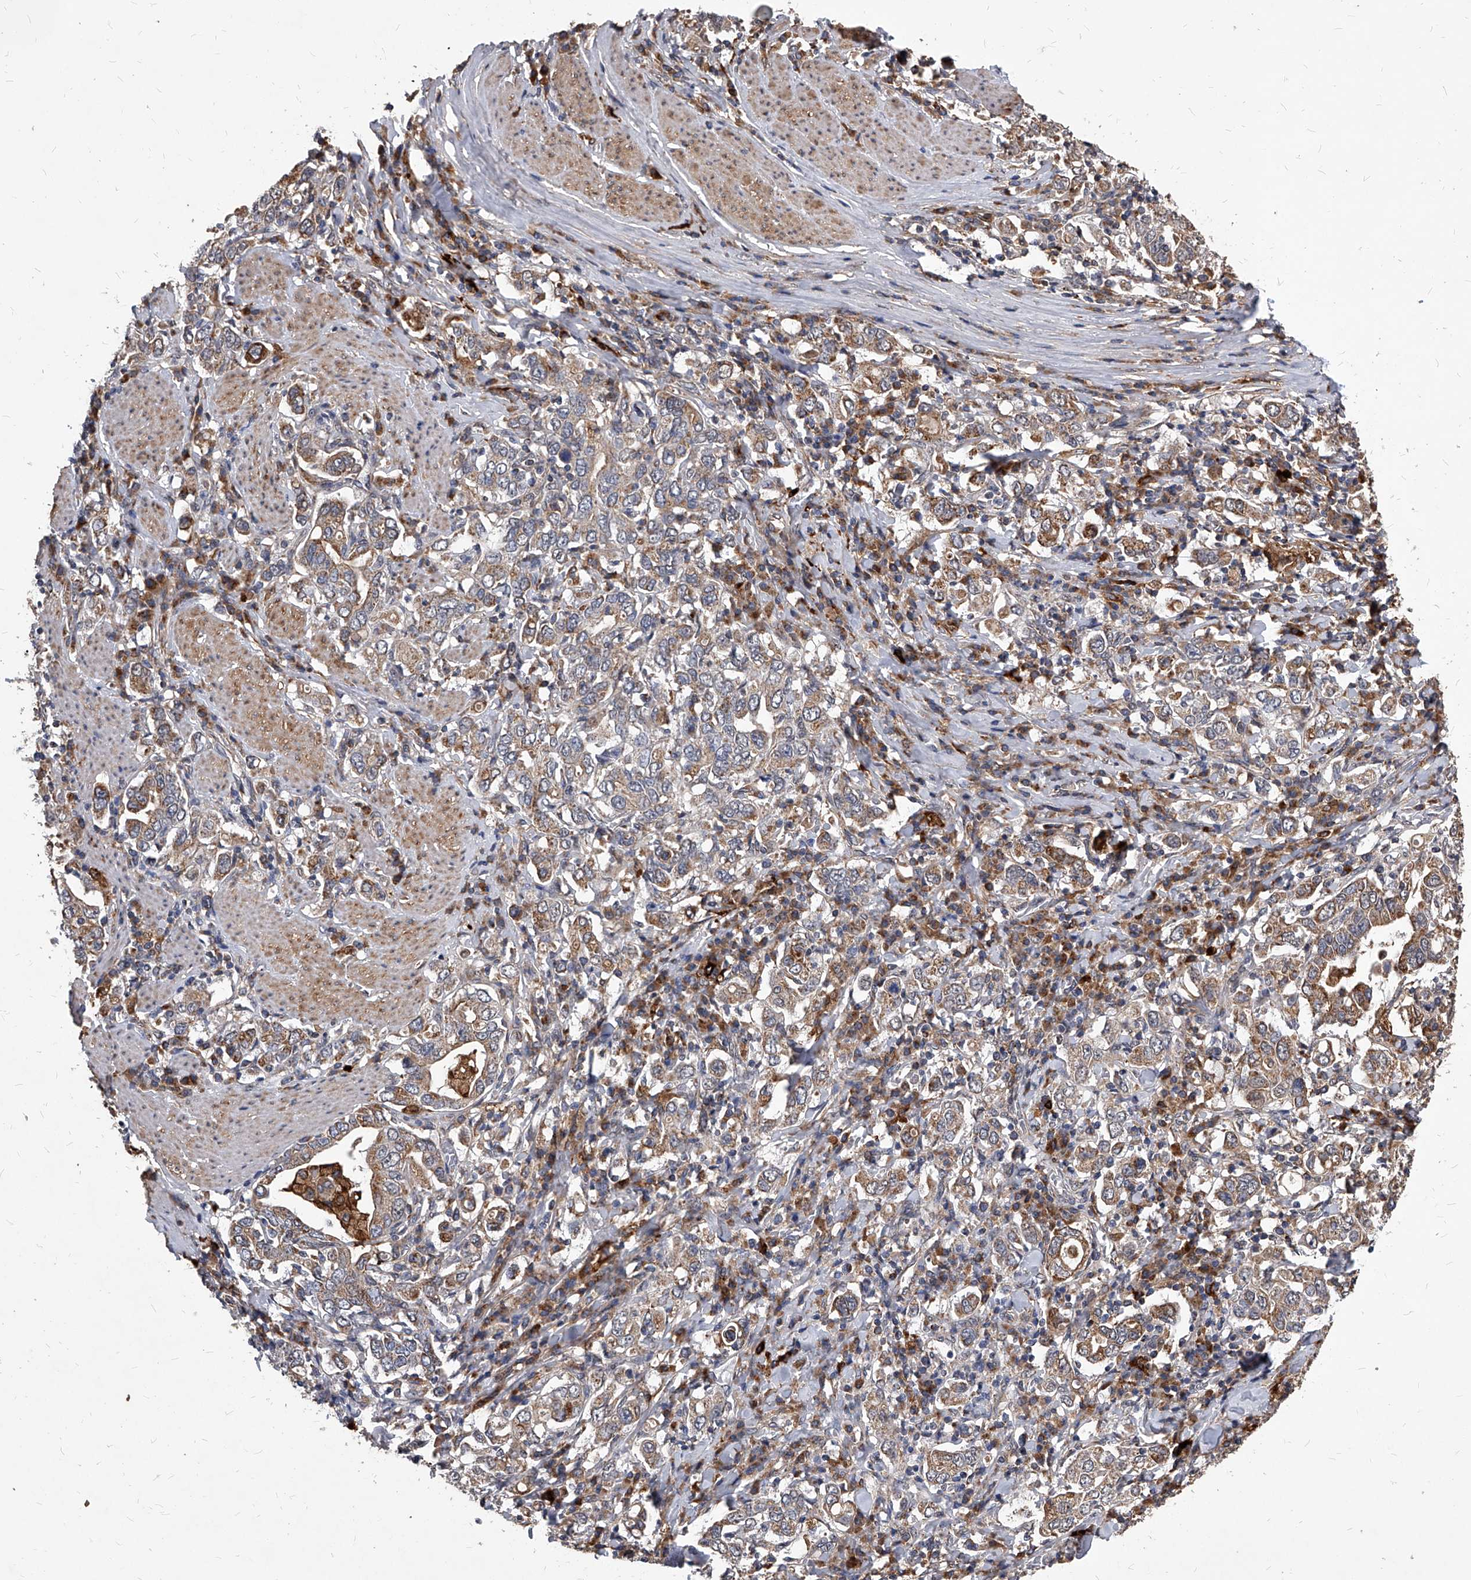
{"staining": {"intensity": "moderate", "quantity": ">75%", "location": "cytoplasmic/membranous"}, "tissue": "stomach cancer", "cell_type": "Tumor cells", "image_type": "cancer", "snomed": [{"axis": "morphology", "description": "Adenocarcinoma, NOS"}, {"axis": "topography", "description": "Stomach, upper"}], "caption": "Human stomach cancer (adenocarcinoma) stained with a protein marker displays moderate staining in tumor cells.", "gene": "SOBP", "patient": {"sex": "male", "age": 62}}